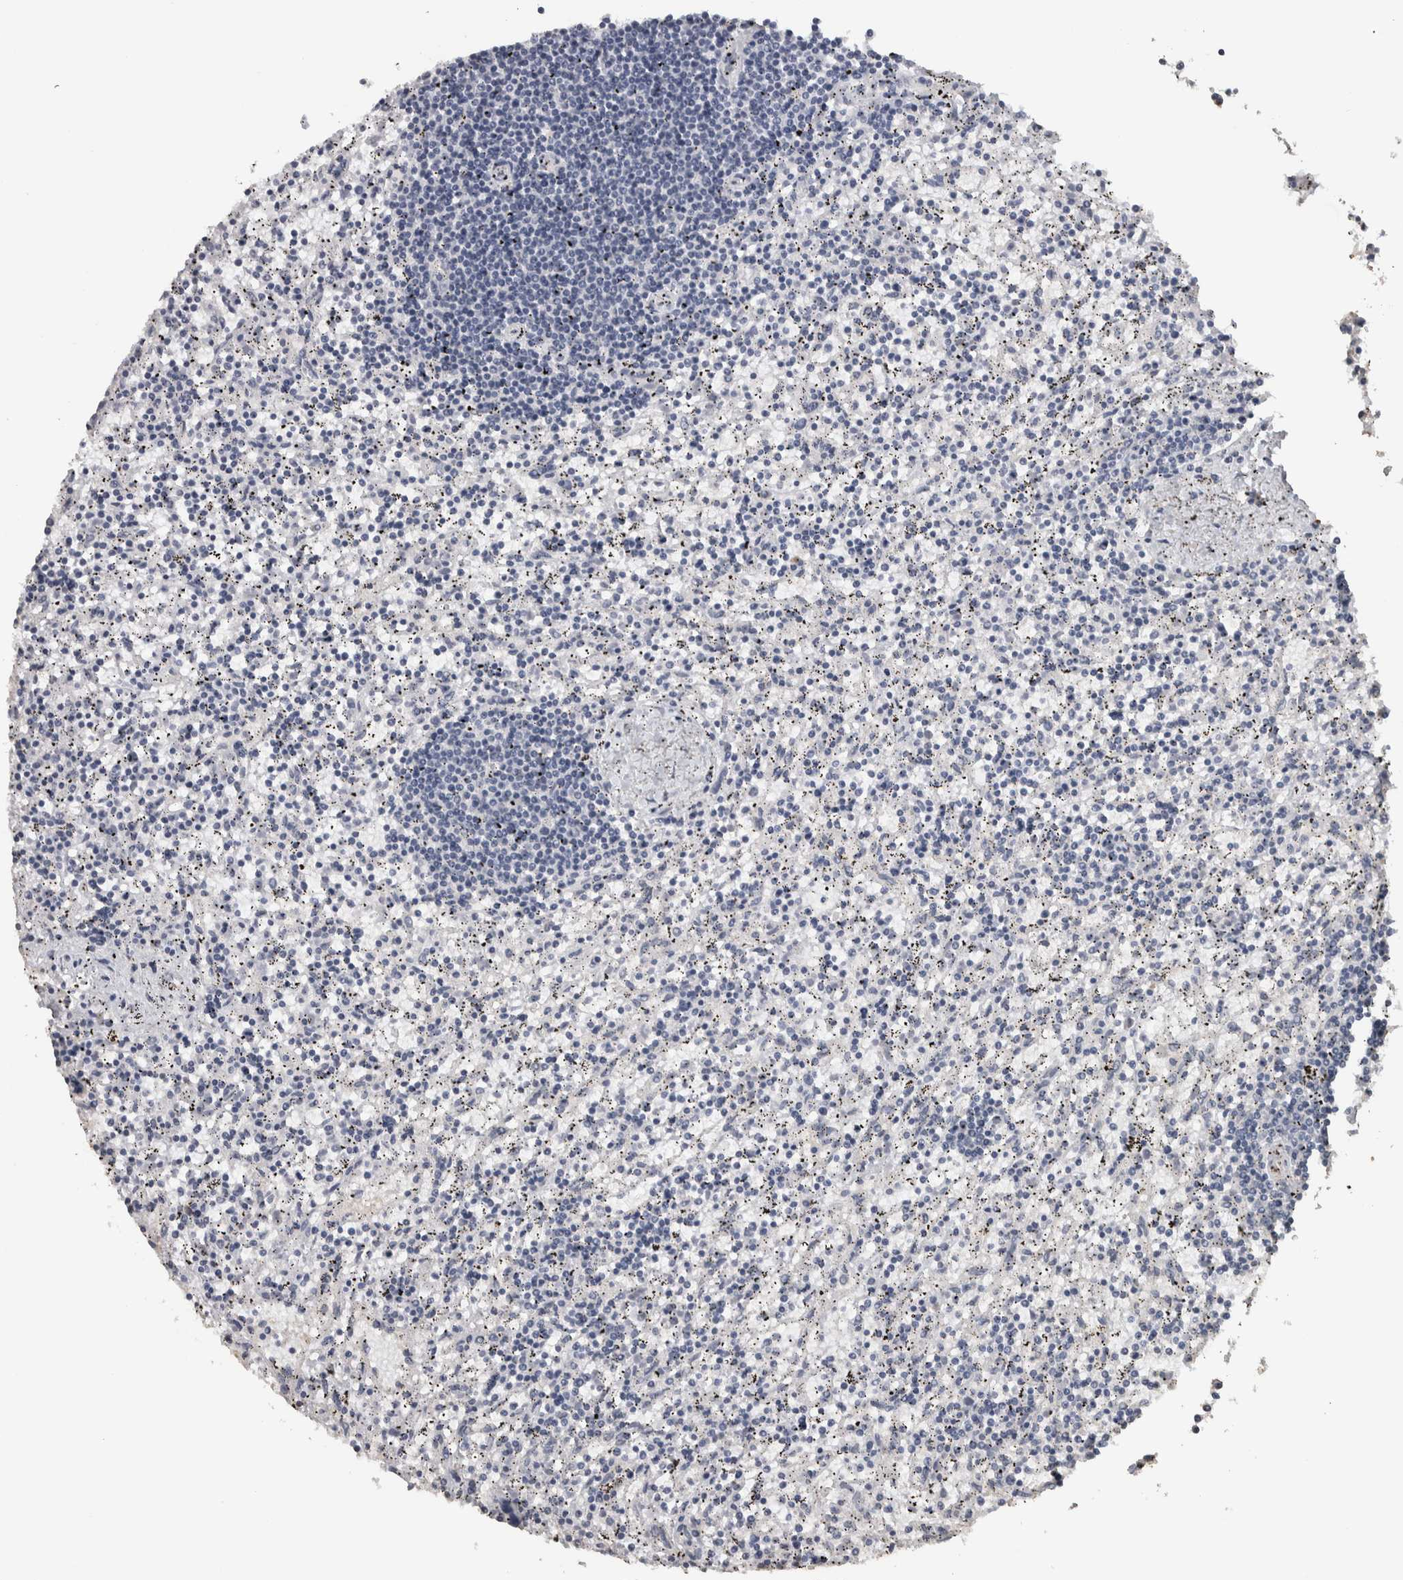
{"staining": {"intensity": "negative", "quantity": "none", "location": "none"}, "tissue": "lymphoma", "cell_type": "Tumor cells", "image_type": "cancer", "snomed": [{"axis": "morphology", "description": "Malignant lymphoma, non-Hodgkin's type, Low grade"}, {"axis": "topography", "description": "Spleen"}], "caption": "Immunohistochemistry (IHC) of human lymphoma displays no expression in tumor cells. (DAB (3,3'-diaminobenzidine) immunohistochemistry, high magnification).", "gene": "NECAB1", "patient": {"sex": "male", "age": 76}}